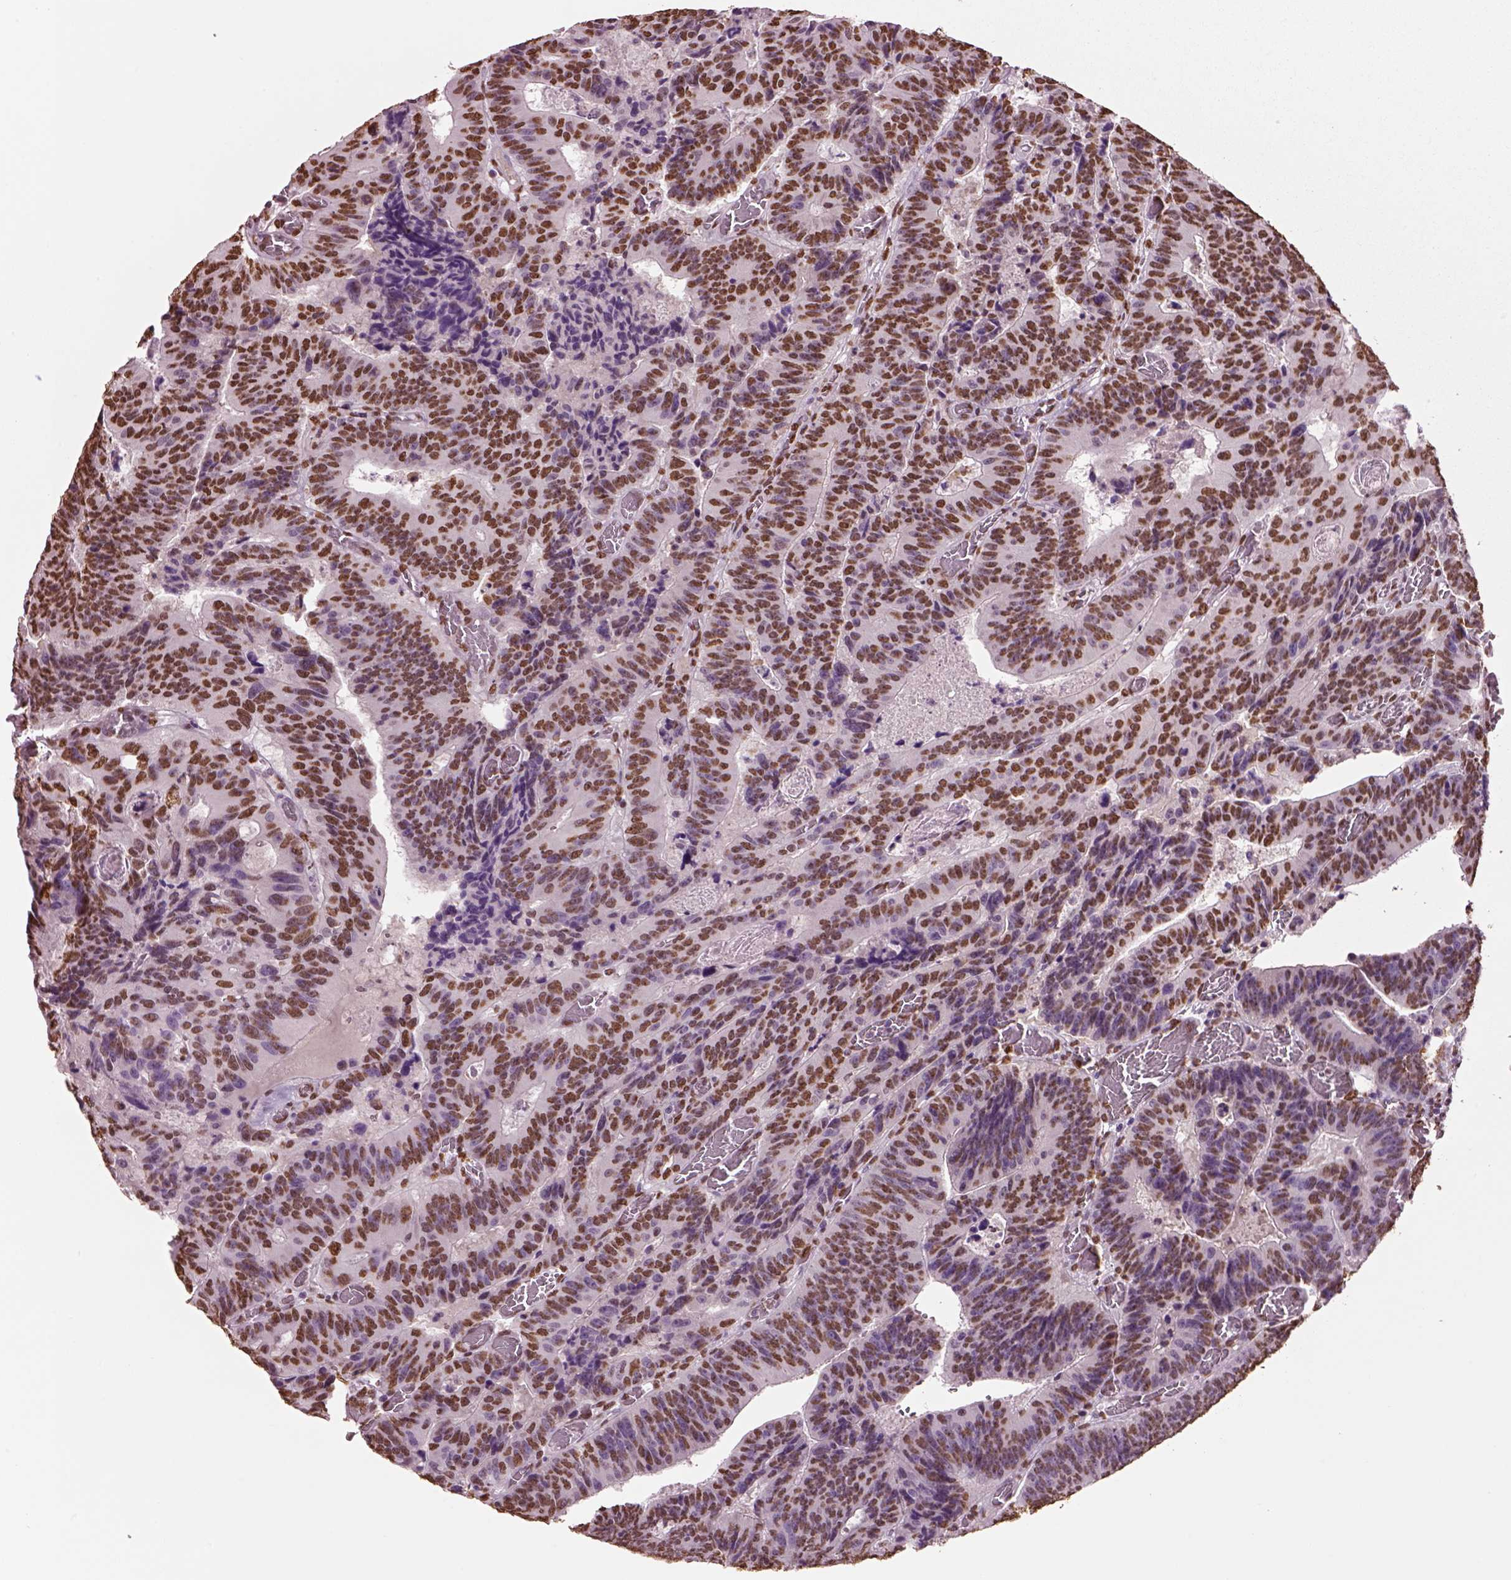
{"staining": {"intensity": "moderate", "quantity": ">75%", "location": "nuclear"}, "tissue": "colorectal cancer", "cell_type": "Tumor cells", "image_type": "cancer", "snomed": [{"axis": "morphology", "description": "Adenocarcinoma, NOS"}, {"axis": "topography", "description": "Colon"}], "caption": "Immunohistochemistry image of neoplastic tissue: human adenocarcinoma (colorectal) stained using IHC displays medium levels of moderate protein expression localized specifically in the nuclear of tumor cells, appearing as a nuclear brown color.", "gene": "DDX3X", "patient": {"sex": "female", "age": 82}}